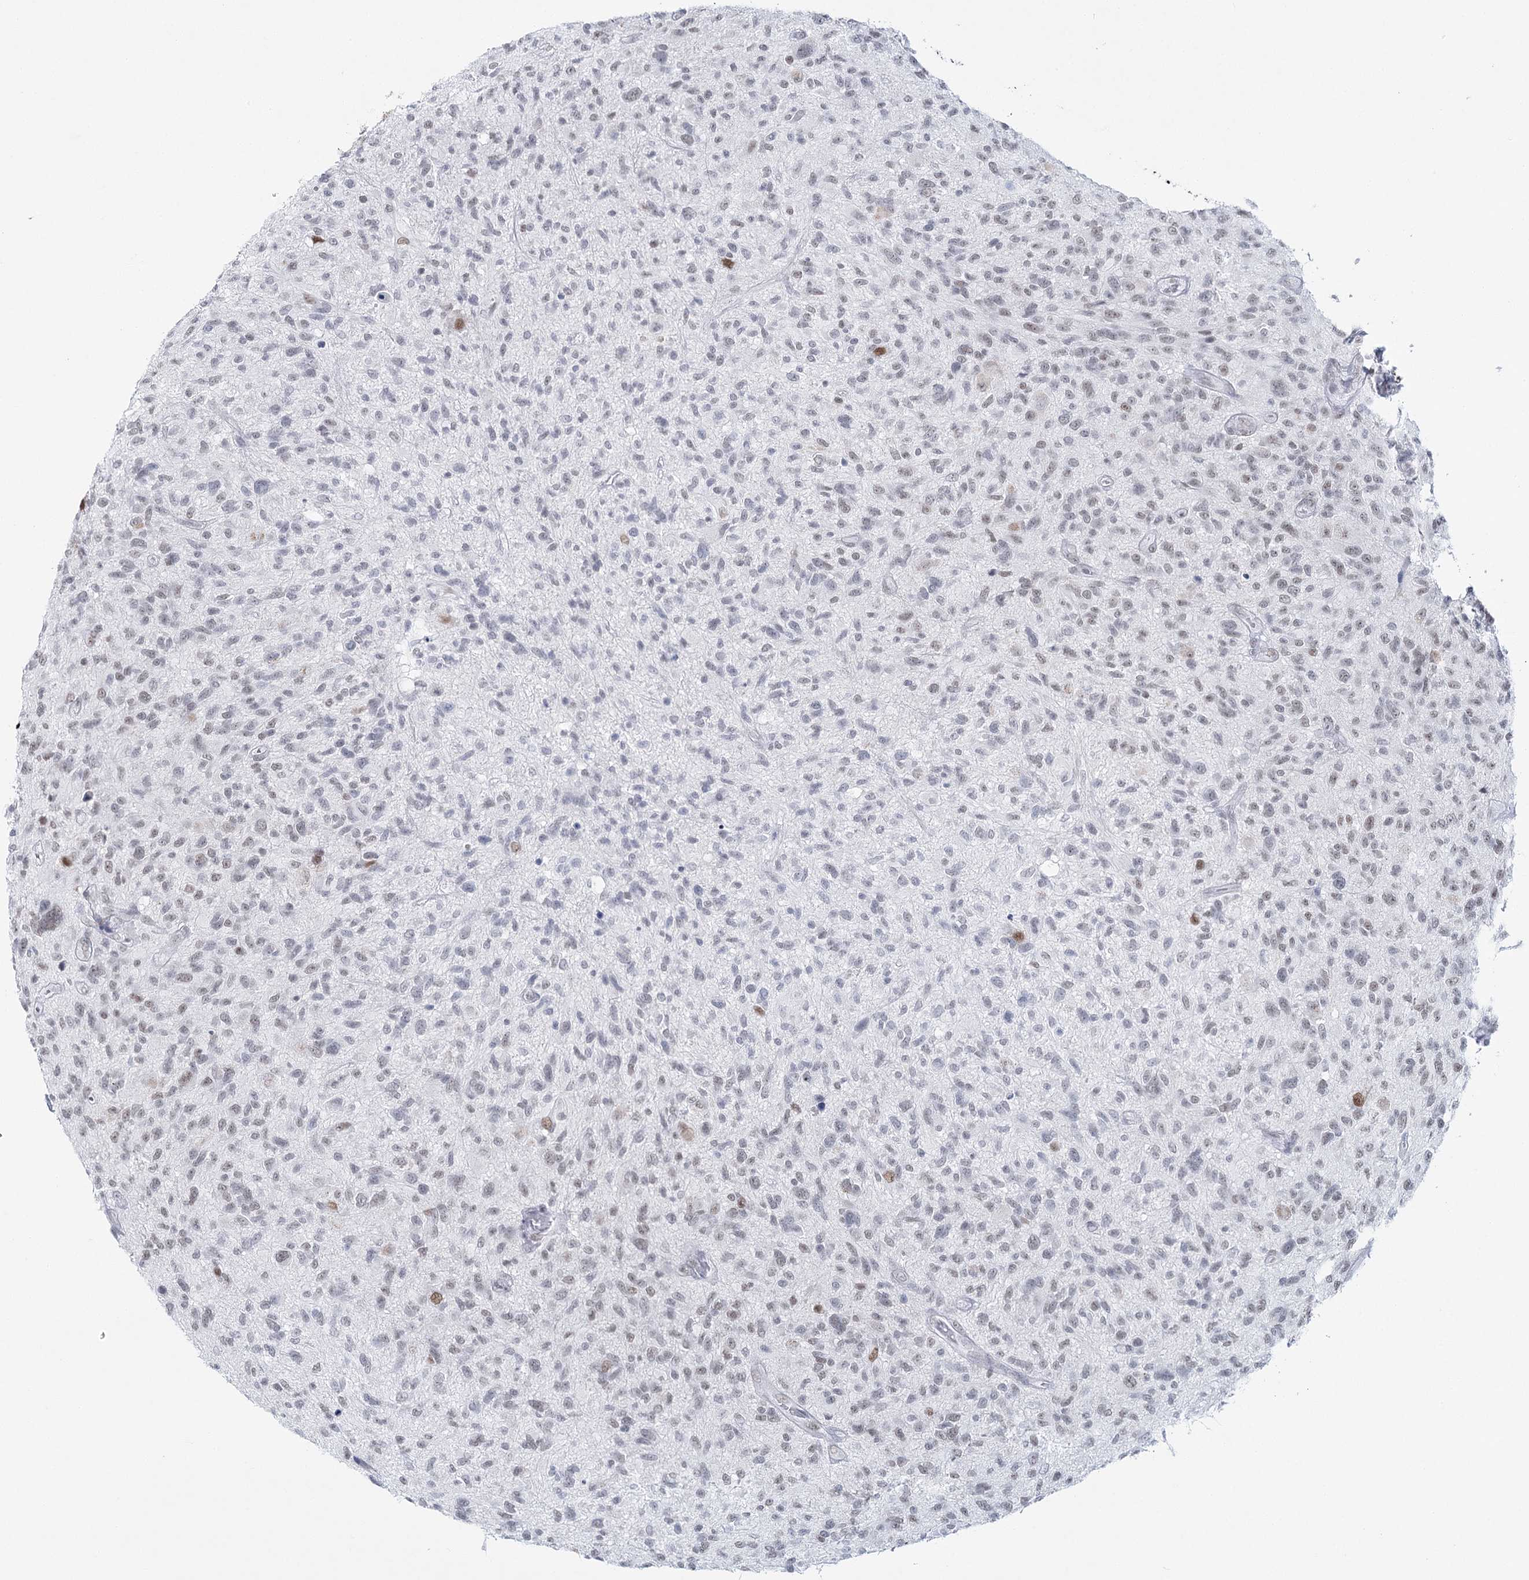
{"staining": {"intensity": "weak", "quantity": ">75%", "location": "nuclear"}, "tissue": "glioma", "cell_type": "Tumor cells", "image_type": "cancer", "snomed": [{"axis": "morphology", "description": "Glioma, malignant, High grade"}, {"axis": "topography", "description": "Brain"}], "caption": "The photomicrograph shows immunohistochemical staining of malignant glioma (high-grade). There is weak nuclear staining is seen in about >75% of tumor cells. (Stains: DAB in brown, nuclei in blue, Microscopy: brightfield microscopy at high magnification).", "gene": "ZC3H8", "patient": {"sex": "male", "age": 47}}